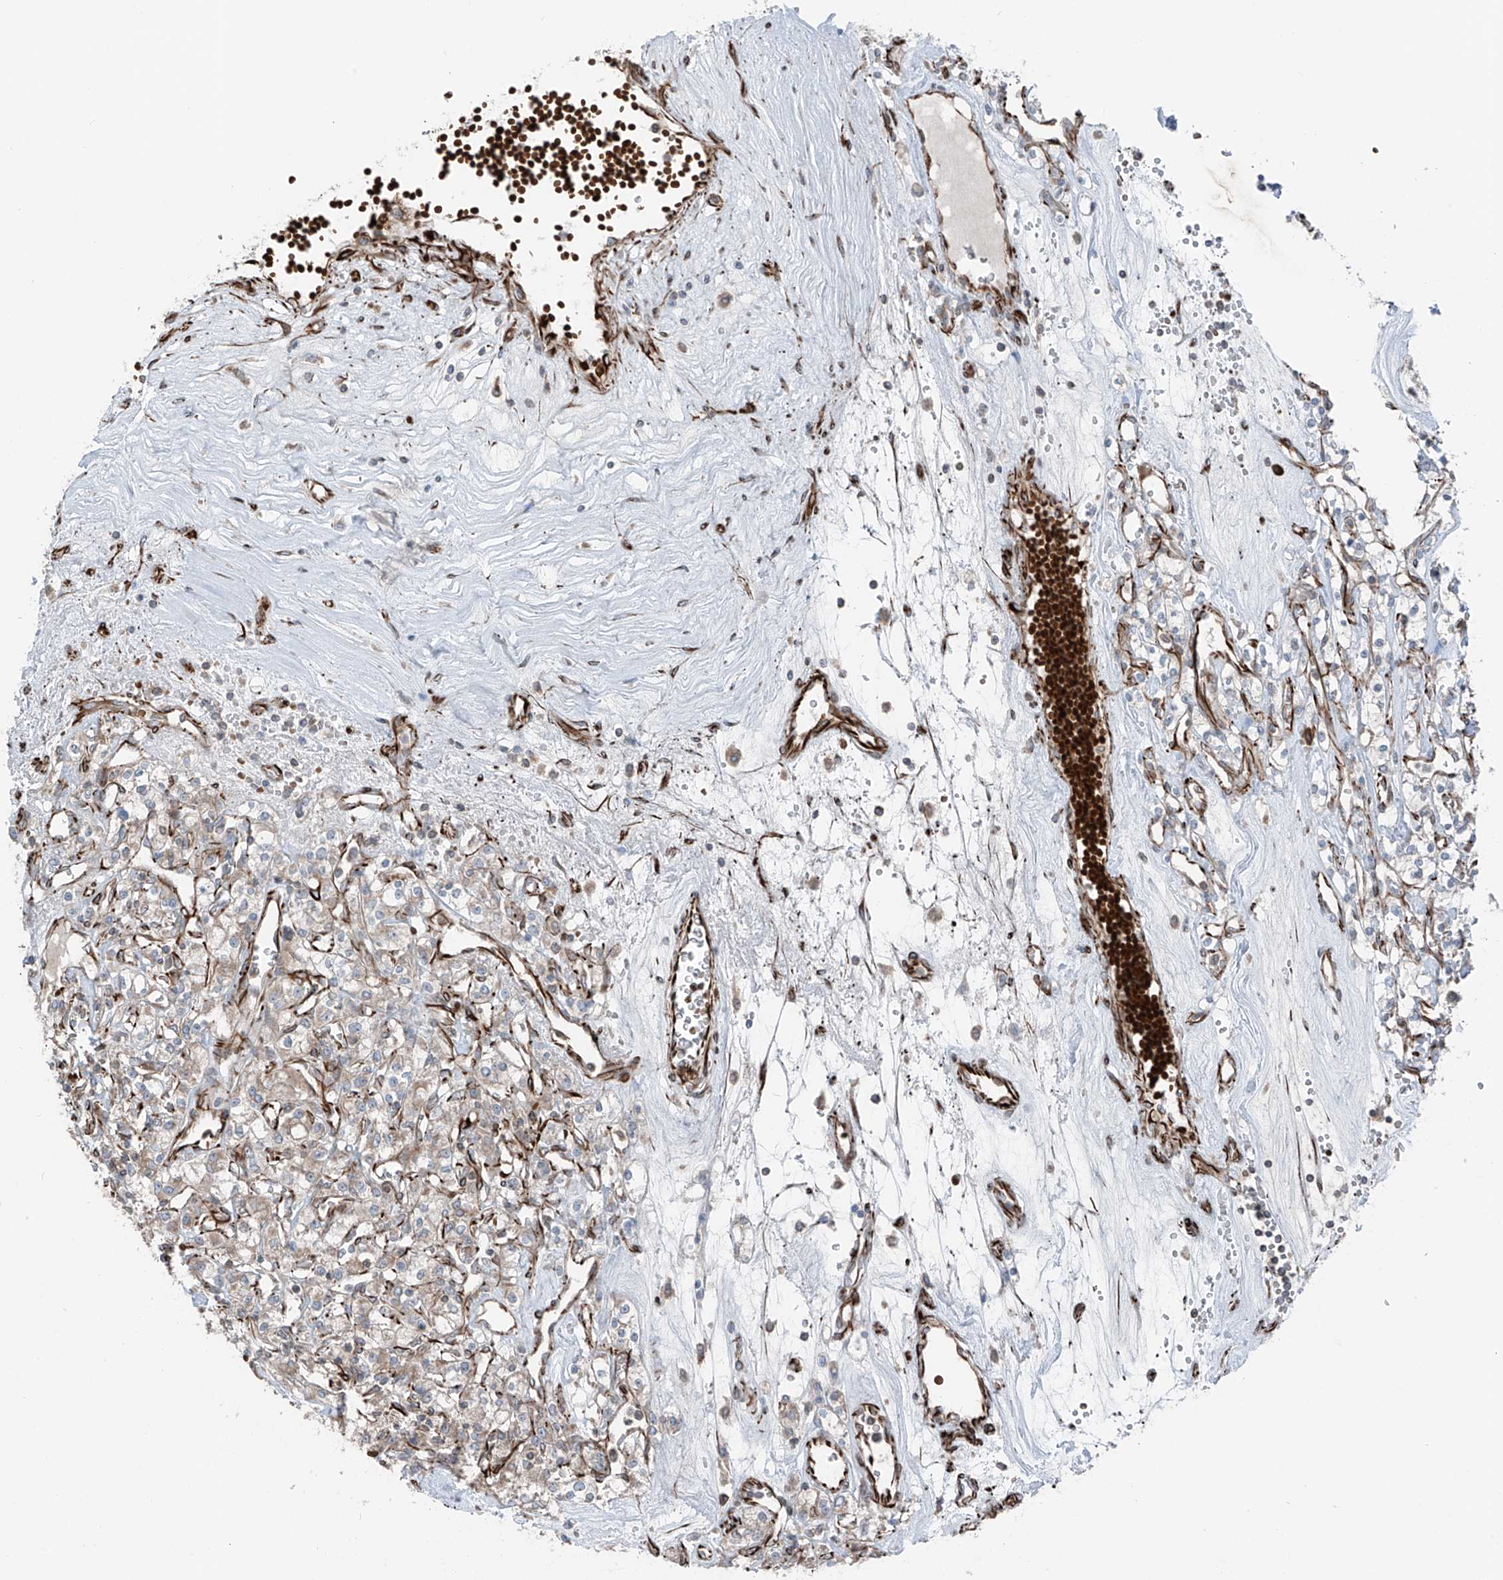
{"staining": {"intensity": "weak", "quantity": "25%-75%", "location": "cytoplasmic/membranous"}, "tissue": "renal cancer", "cell_type": "Tumor cells", "image_type": "cancer", "snomed": [{"axis": "morphology", "description": "Adenocarcinoma, NOS"}, {"axis": "topography", "description": "Kidney"}], "caption": "Immunohistochemical staining of human renal adenocarcinoma shows low levels of weak cytoplasmic/membranous expression in approximately 25%-75% of tumor cells. The staining was performed using DAB, with brown indicating positive protein expression. Nuclei are stained blue with hematoxylin.", "gene": "ERLEC1", "patient": {"sex": "female", "age": 59}}